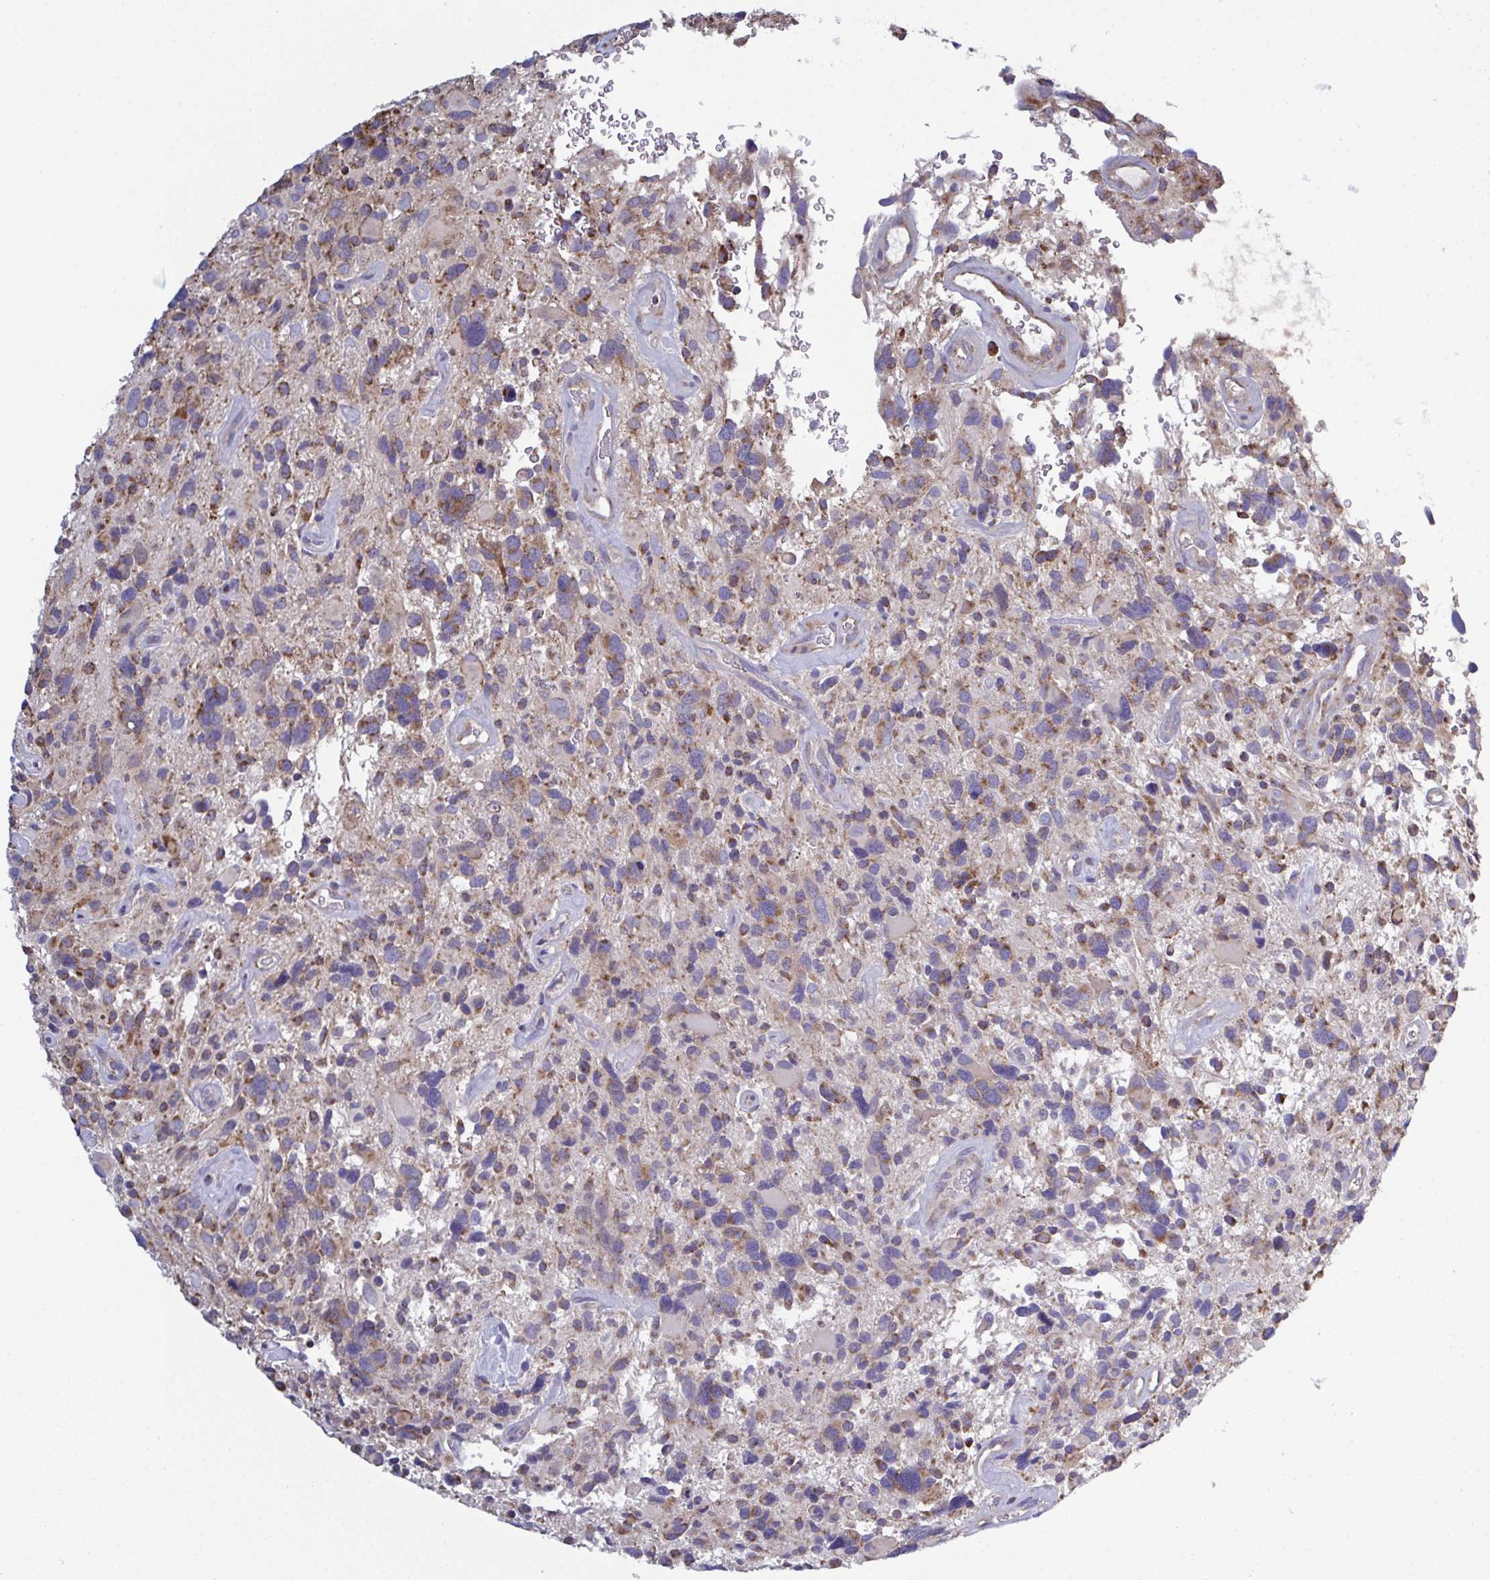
{"staining": {"intensity": "weak", "quantity": "25%-75%", "location": "cytoplasmic/membranous"}, "tissue": "glioma", "cell_type": "Tumor cells", "image_type": "cancer", "snomed": [{"axis": "morphology", "description": "Glioma, malignant, High grade"}, {"axis": "topography", "description": "Brain"}], "caption": "Glioma tissue reveals weak cytoplasmic/membranous positivity in about 25%-75% of tumor cells, visualized by immunohistochemistry.", "gene": "CSDE1", "patient": {"sex": "male", "age": 49}}